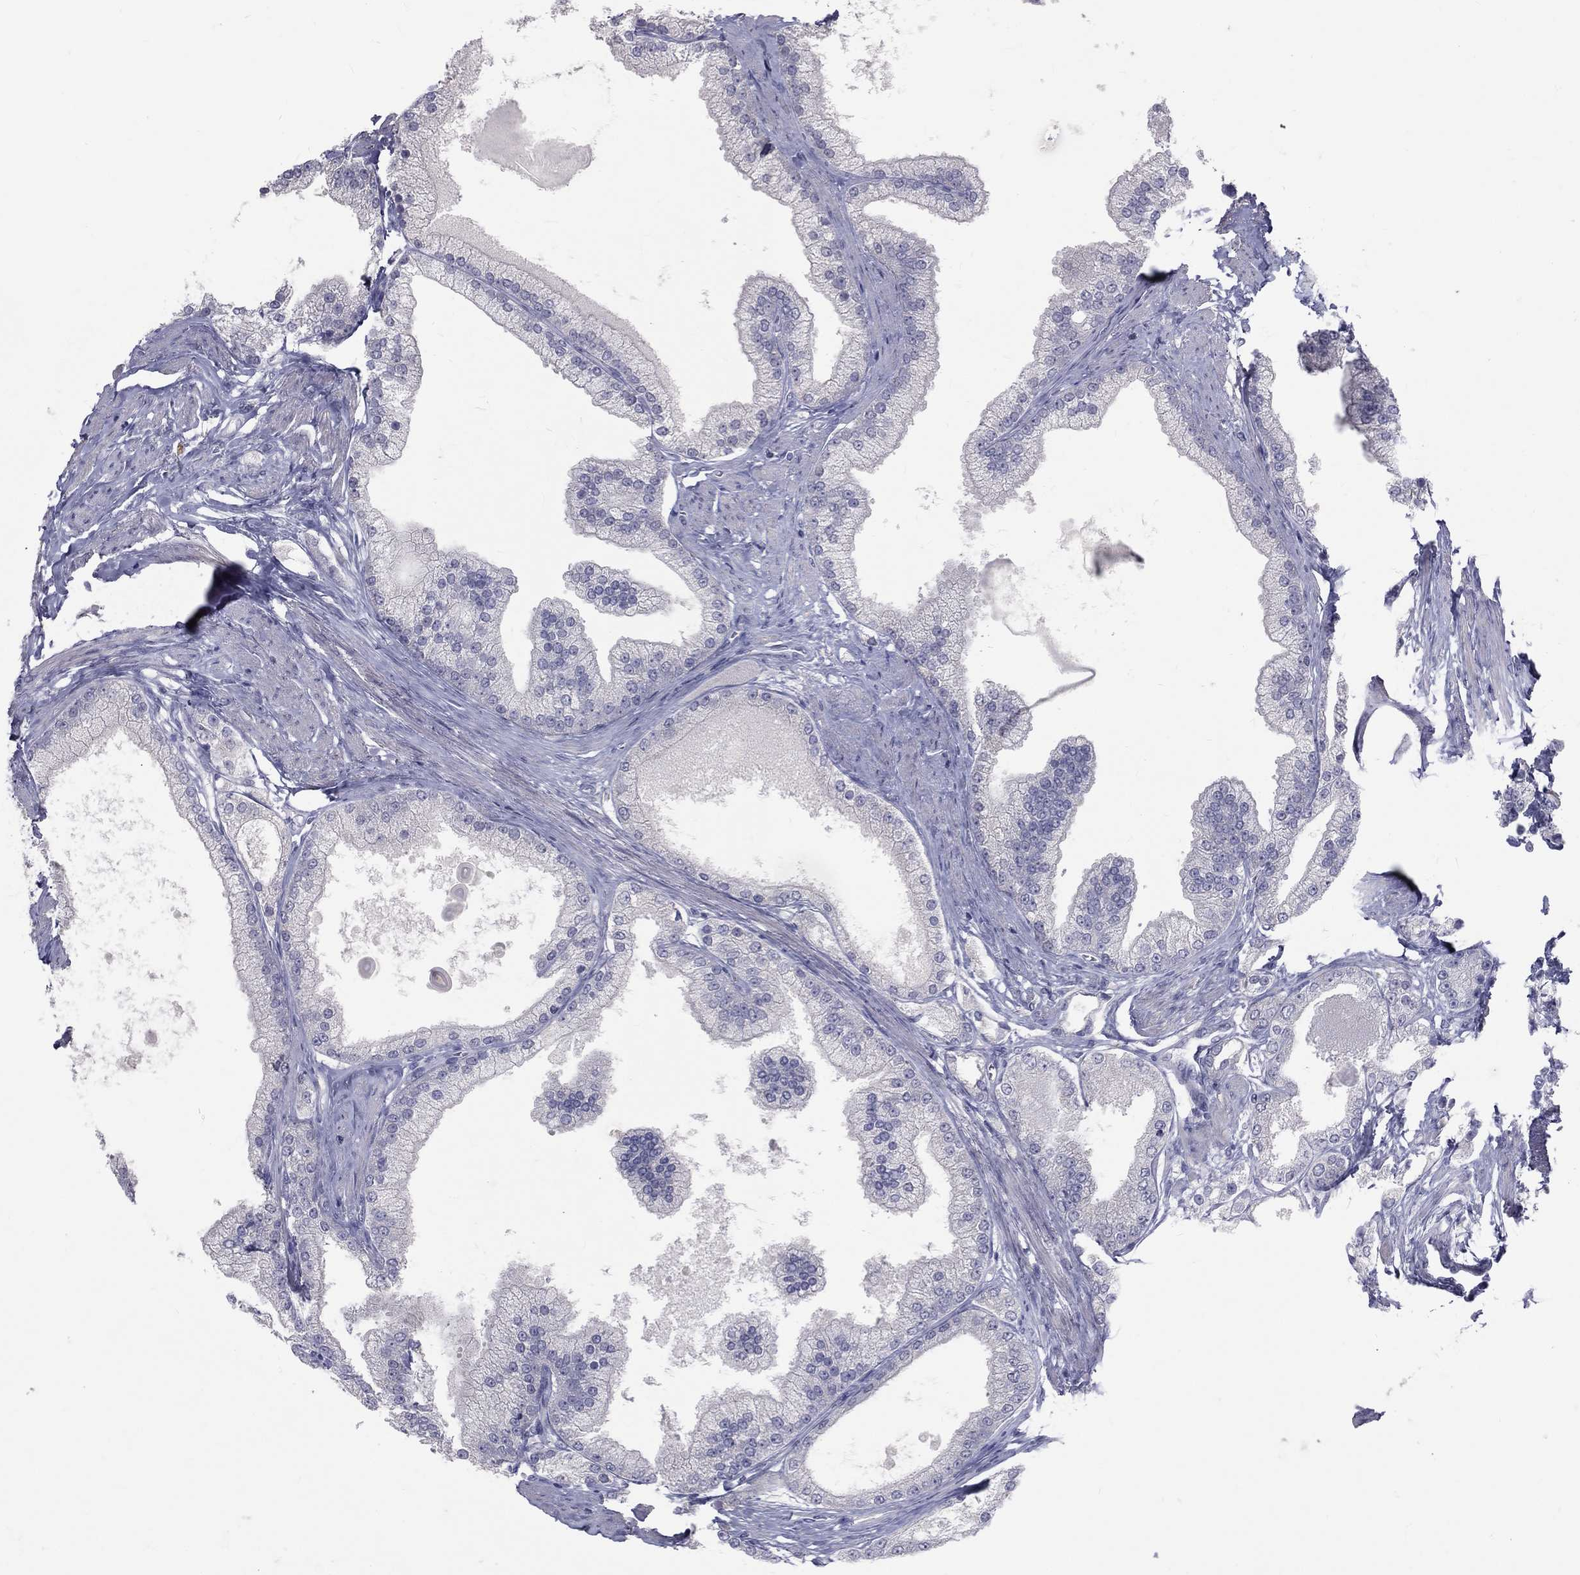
{"staining": {"intensity": "negative", "quantity": "none", "location": "none"}, "tissue": "prostate cancer", "cell_type": "Tumor cells", "image_type": "cancer", "snomed": [{"axis": "morphology", "description": "Adenocarcinoma, NOS"}, {"axis": "topography", "description": "Prostate and seminal vesicle, NOS"}, {"axis": "topography", "description": "Prostate"}], "caption": "This is a histopathology image of immunohistochemistry staining of prostate cancer (adenocarcinoma), which shows no expression in tumor cells.", "gene": "TFPI2", "patient": {"sex": "male", "age": 67}}